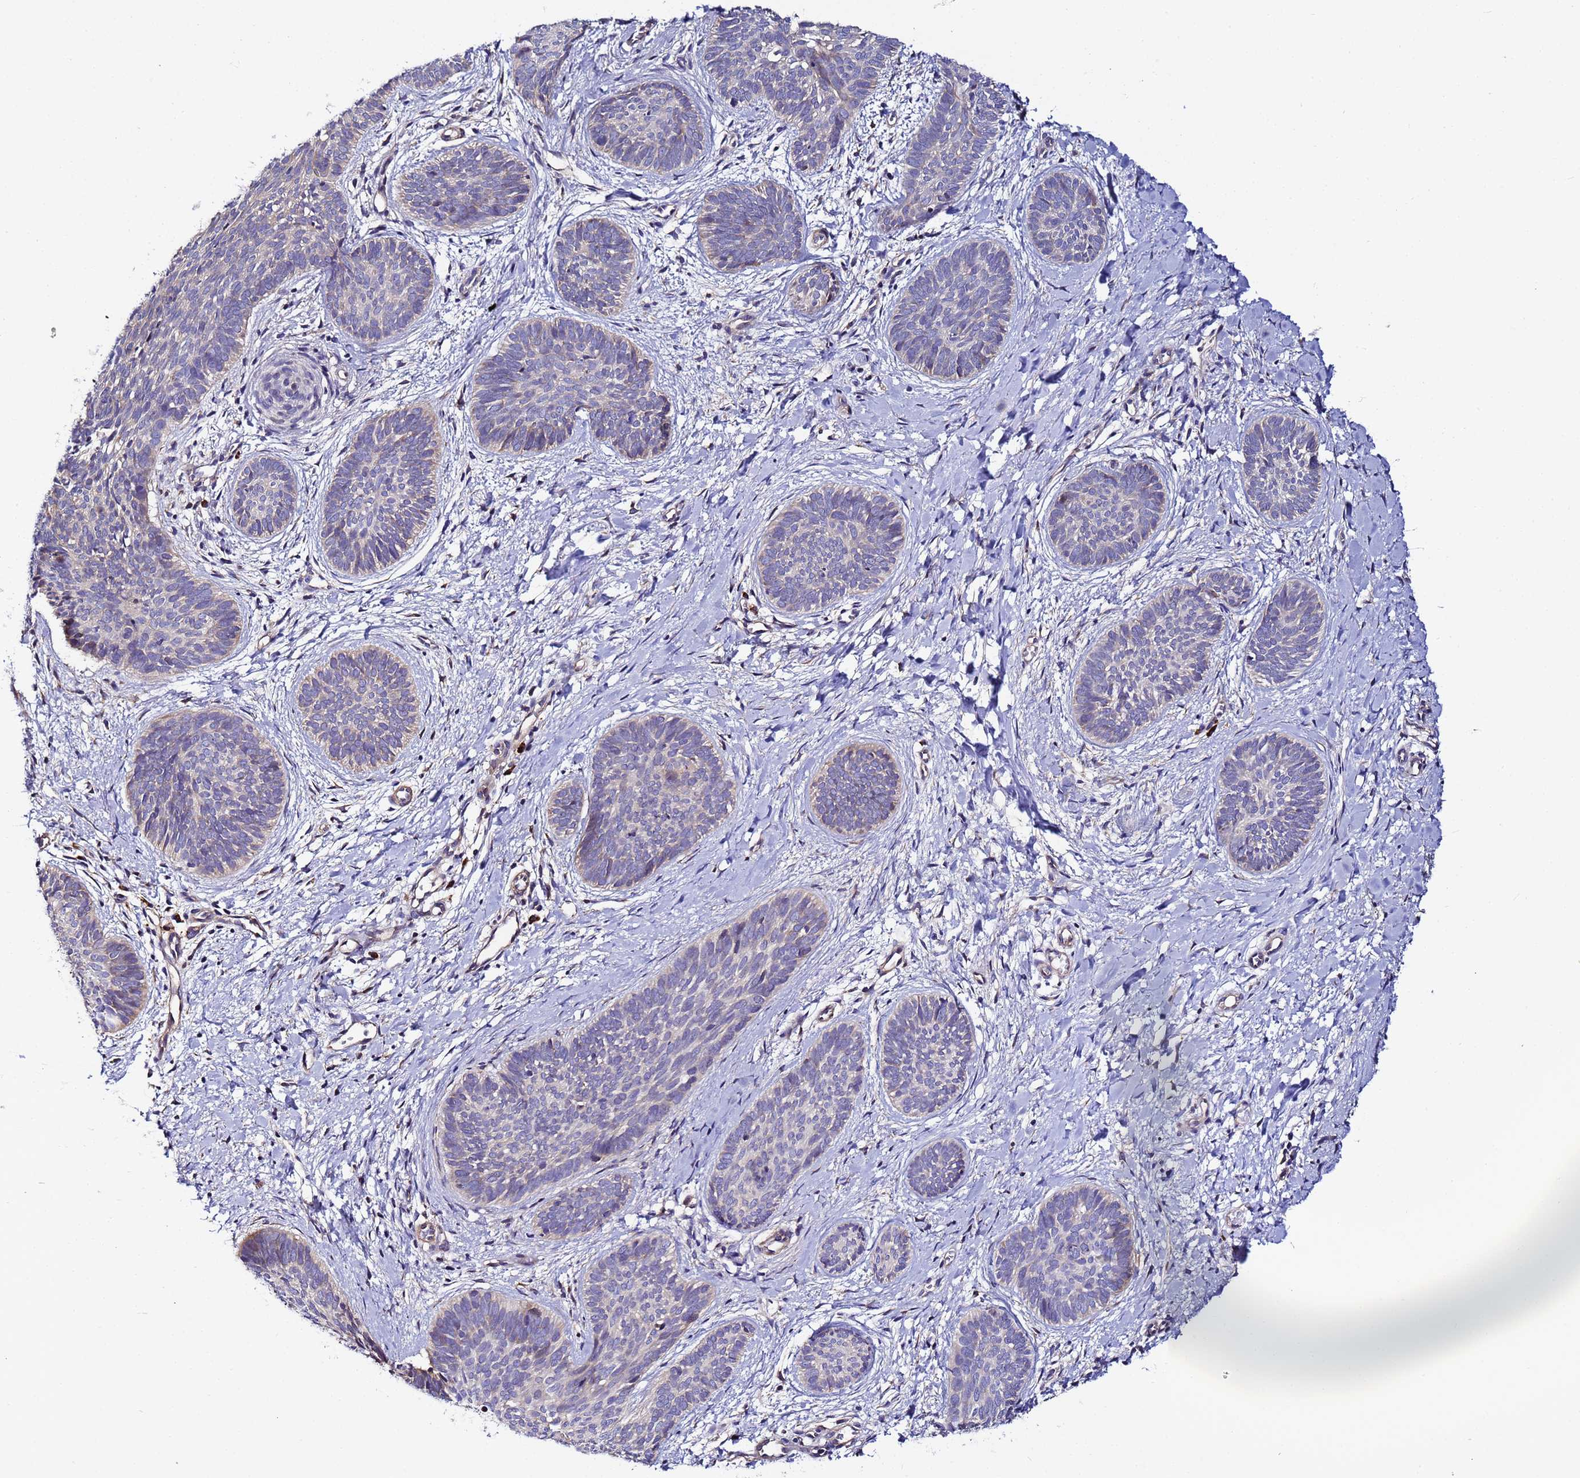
{"staining": {"intensity": "negative", "quantity": "none", "location": "none"}, "tissue": "skin cancer", "cell_type": "Tumor cells", "image_type": "cancer", "snomed": [{"axis": "morphology", "description": "Basal cell carcinoma"}, {"axis": "topography", "description": "Skin"}], "caption": "Immunohistochemistry of human basal cell carcinoma (skin) displays no positivity in tumor cells. (DAB IHC with hematoxylin counter stain).", "gene": "JRKL", "patient": {"sex": "female", "age": 81}}